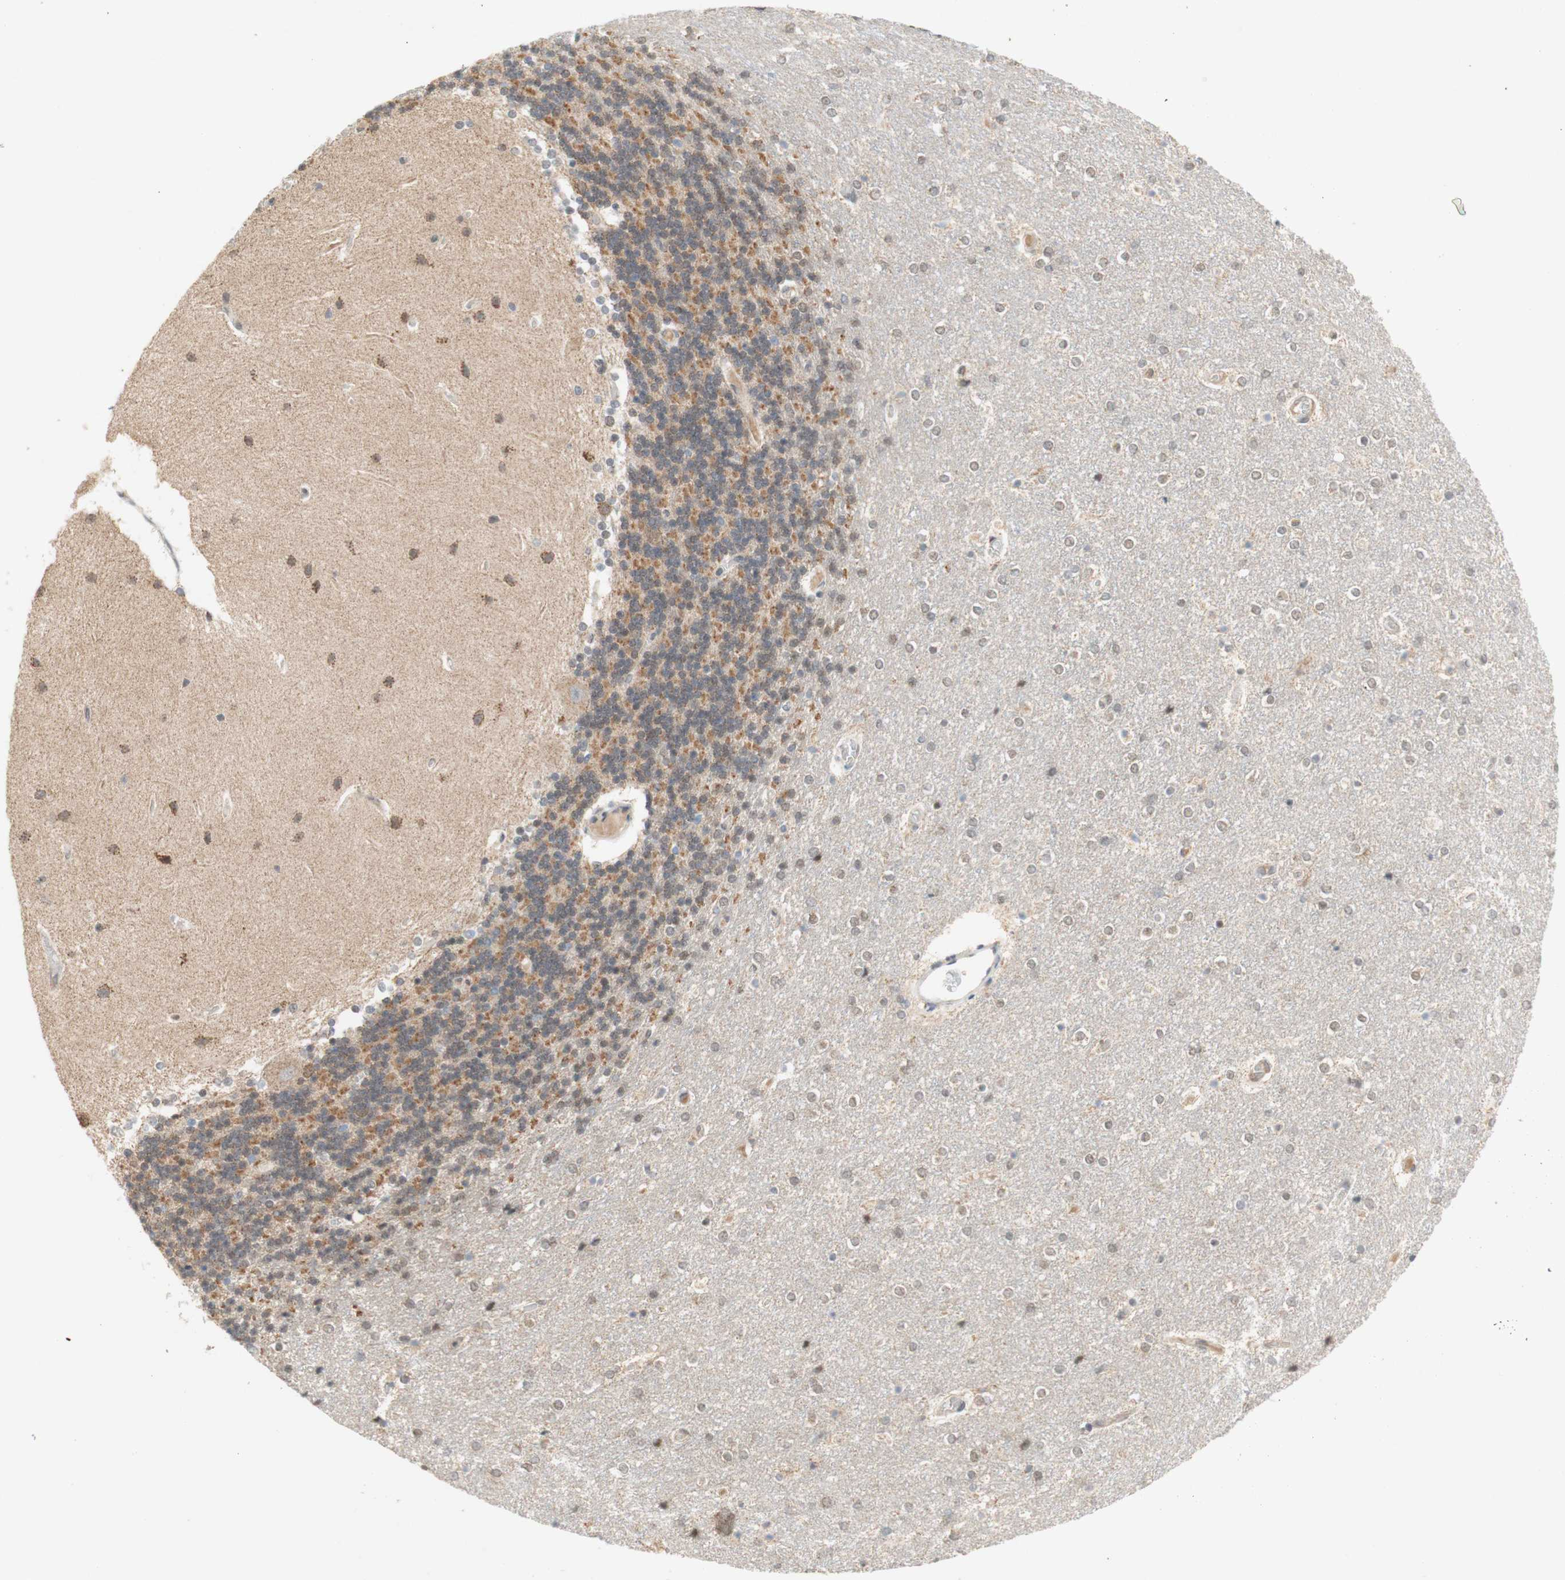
{"staining": {"intensity": "negative", "quantity": "none", "location": "none"}, "tissue": "cerebellum", "cell_type": "Cells in granular layer", "image_type": "normal", "snomed": [{"axis": "morphology", "description": "Normal tissue, NOS"}, {"axis": "topography", "description": "Cerebellum"}], "caption": "Immunohistochemistry image of benign cerebellum: human cerebellum stained with DAB (3,3'-diaminobenzidine) demonstrates no significant protein staining in cells in granular layer.", "gene": "DNMT3A", "patient": {"sex": "female", "age": 54}}